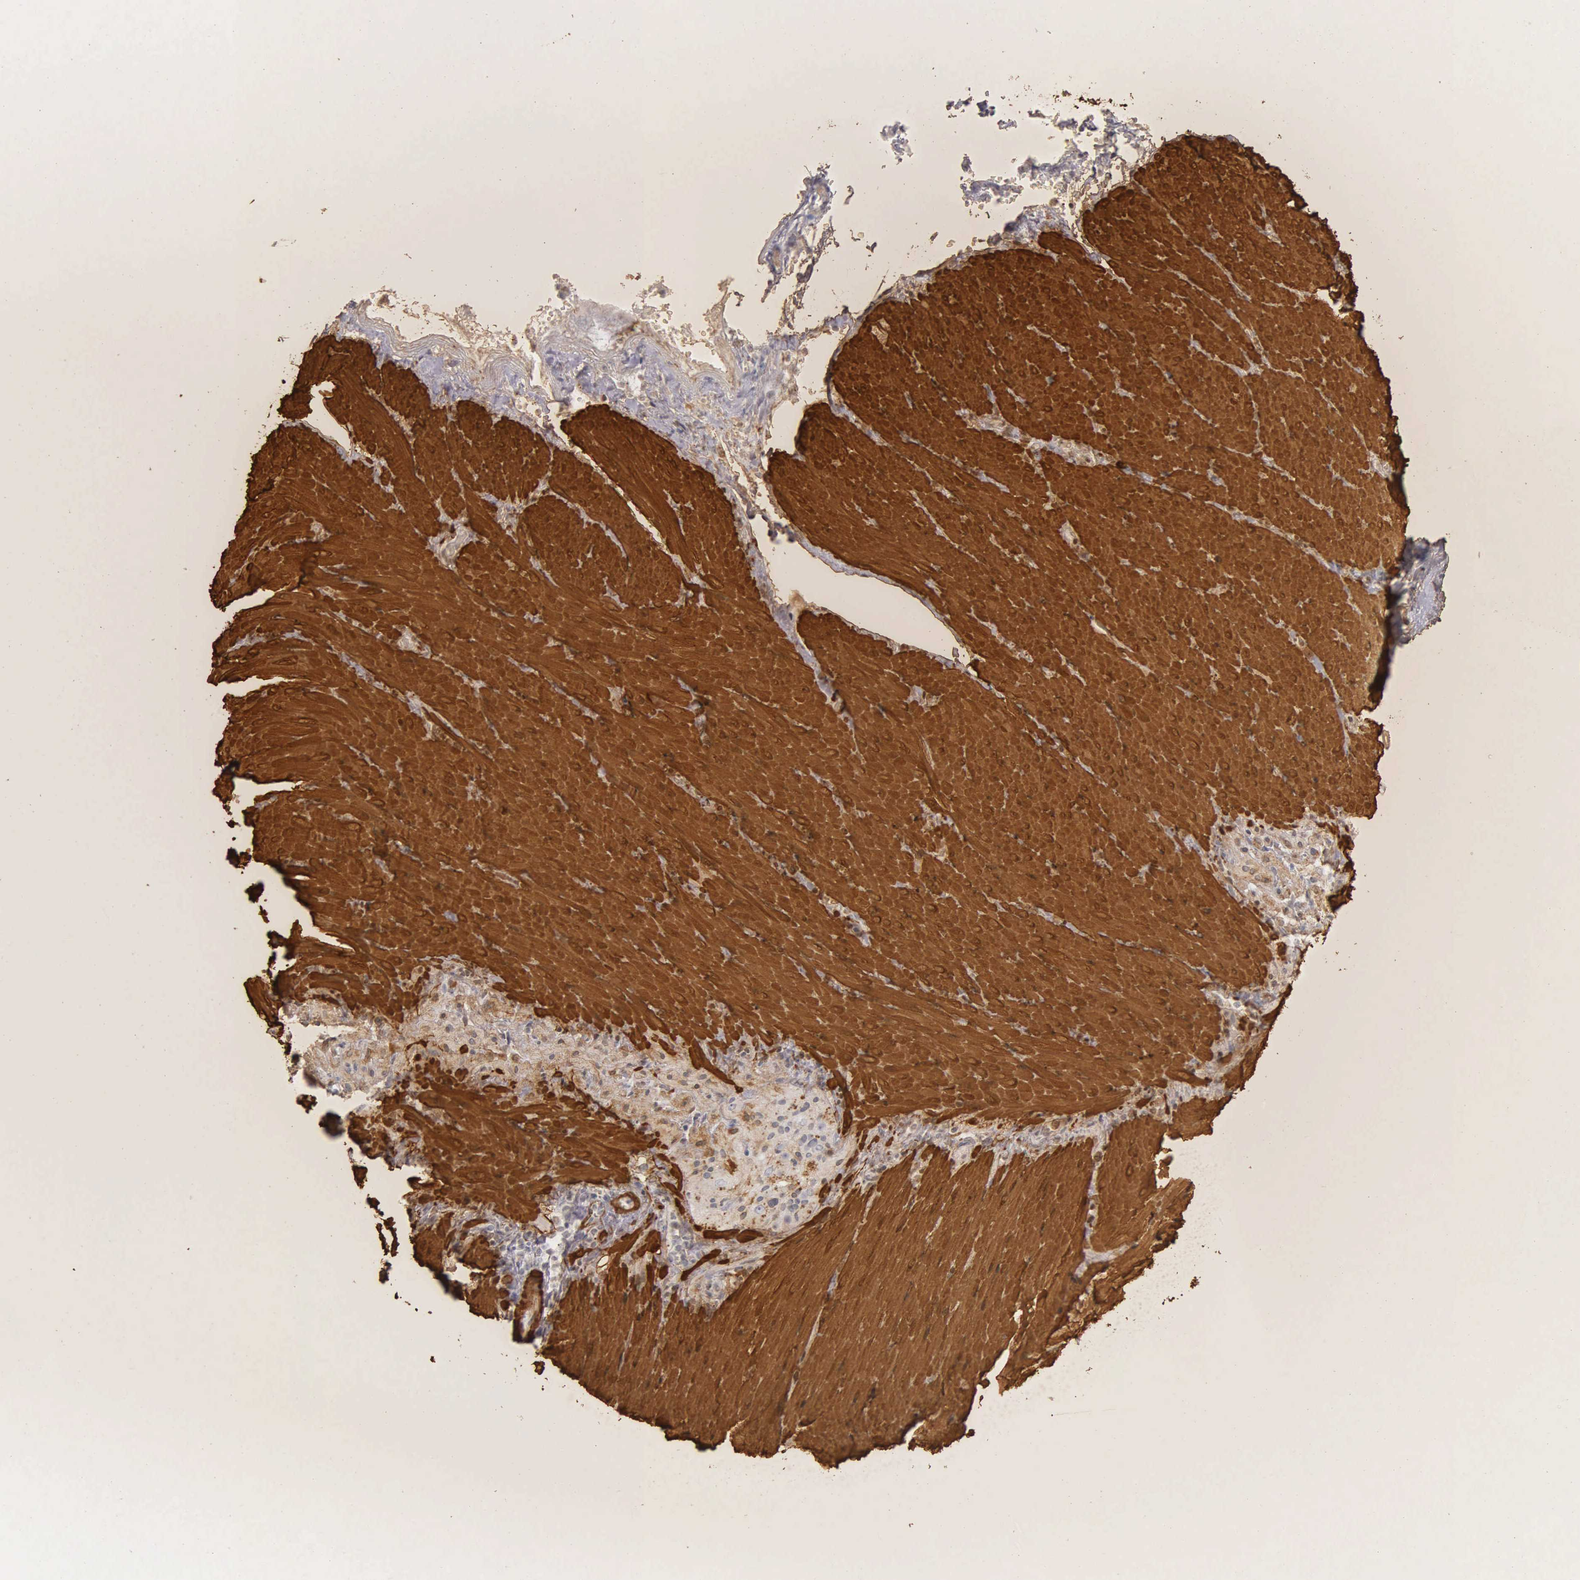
{"staining": {"intensity": "strong", "quantity": ">75%", "location": "cytoplasmic/membranous"}, "tissue": "smooth muscle", "cell_type": "Smooth muscle cells", "image_type": "normal", "snomed": [{"axis": "morphology", "description": "Normal tissue, NOS"}, {"axis": "topography", "description": "Duodenum"}], "caption": "Immunohistochemistry photomicrograph of benign smooth muscle: smooth muscle stained using IHC shows high levels of strong protein expression localized specifically in the cytoplasmic/membranous of smooth muscle cells, appearing as a cytoplasmic/membranous brown color.", "gene": "CNN1", "patient": {"sex": "male", "age": 63}}